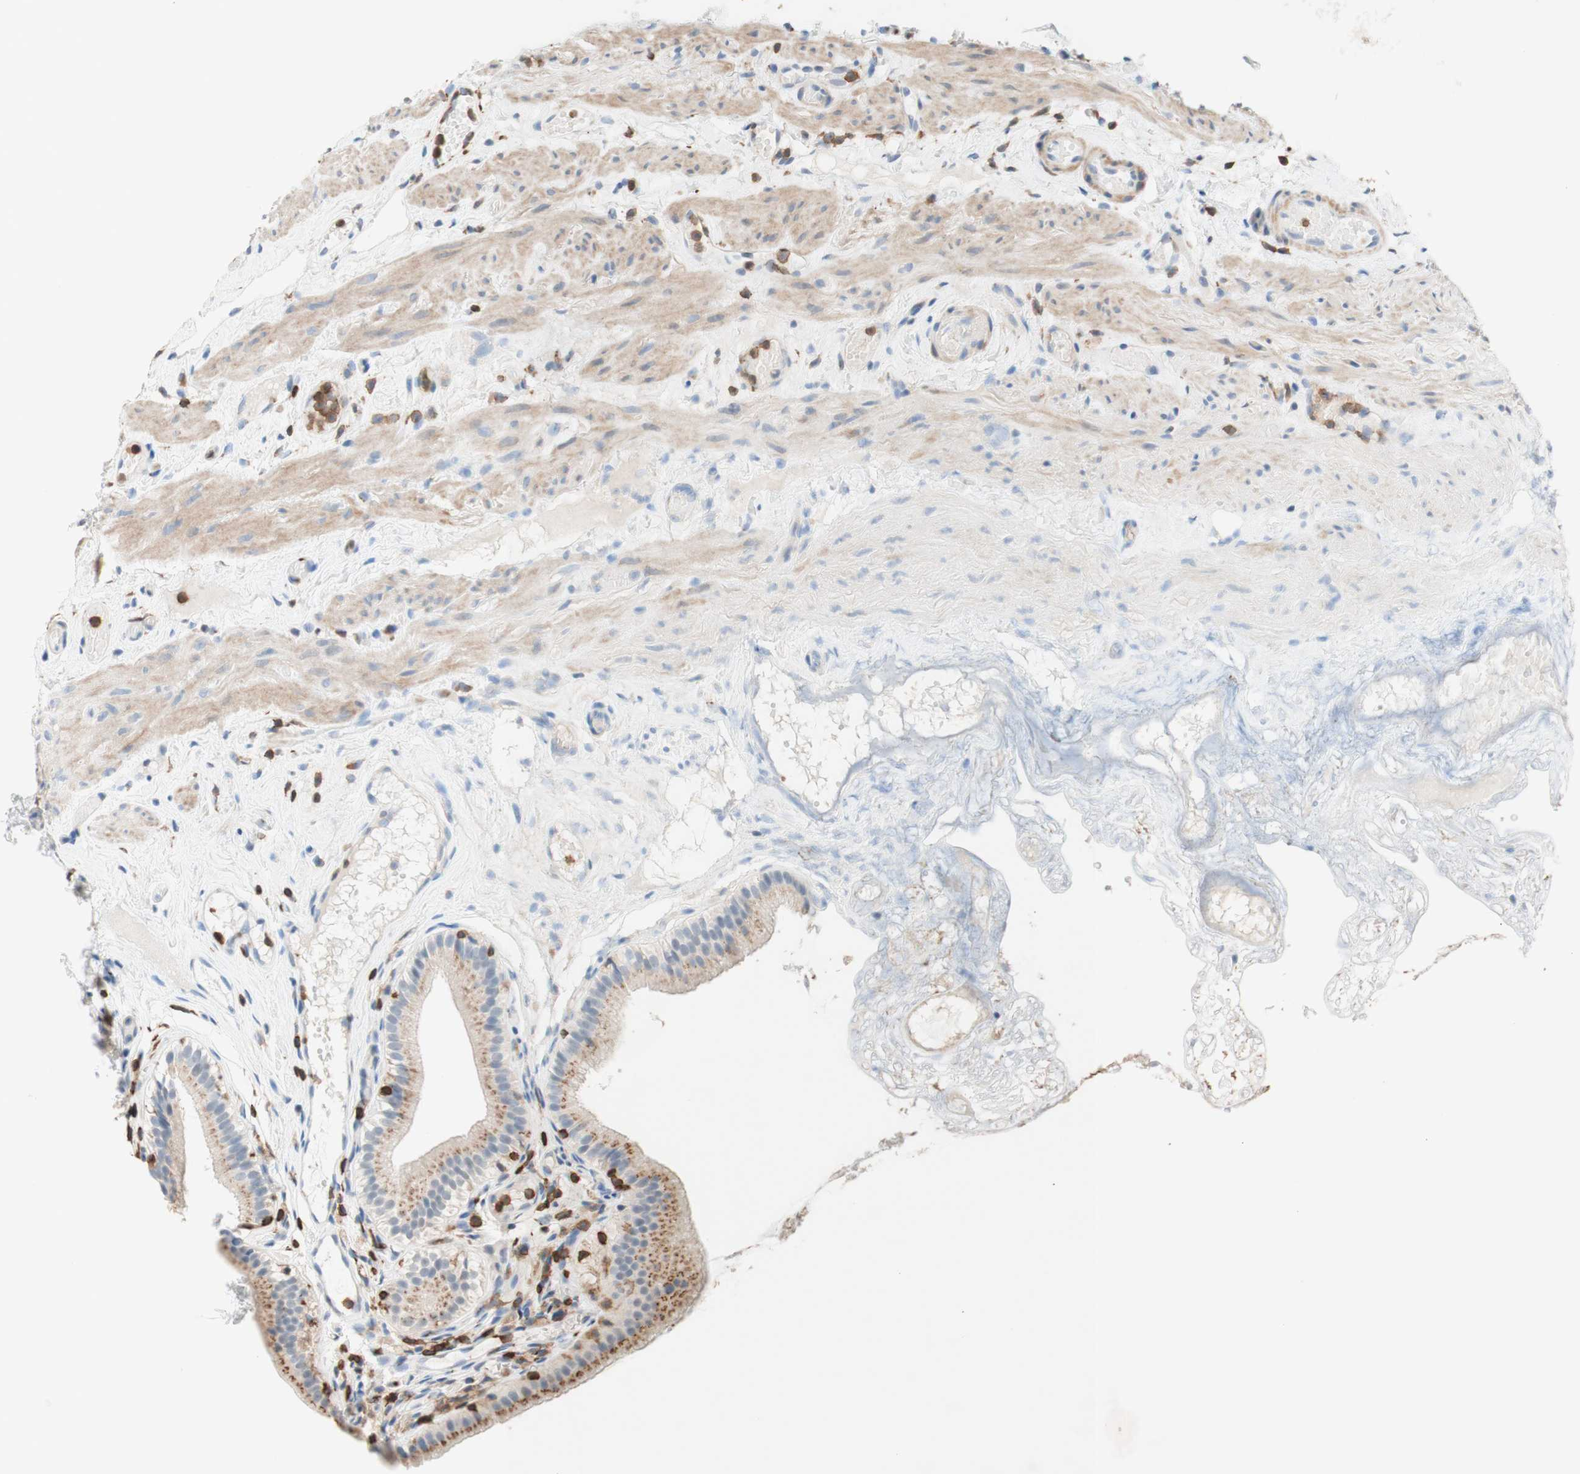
{"staining": {"intensity": "moderate", "quantity": "25%-75%", "location": "cytoplasmic/membranous"}, "tissue": "gallbladder", "cell_type": "Glandular cells", "image_type": "normal", "snomed": [{"axis": "morphology", "description": "Normal tissue, NOS"}, {"axis": "topography", "description": "Gallbladder"}], "caption": "Immunohistochemistry of unremarkable gallbladder demonstrates medium levels of moderate cytoplasmic/membranous staining in about 25%-75% of glandular cells. The staining was performed using DAB (3,3'-diaminobenzidine), with brown indicating positive protein expression. Nuclei are stained blue with hematoxylin.", "gene": "SPINK6", "patient": {"sex": "female", "age": 26}}